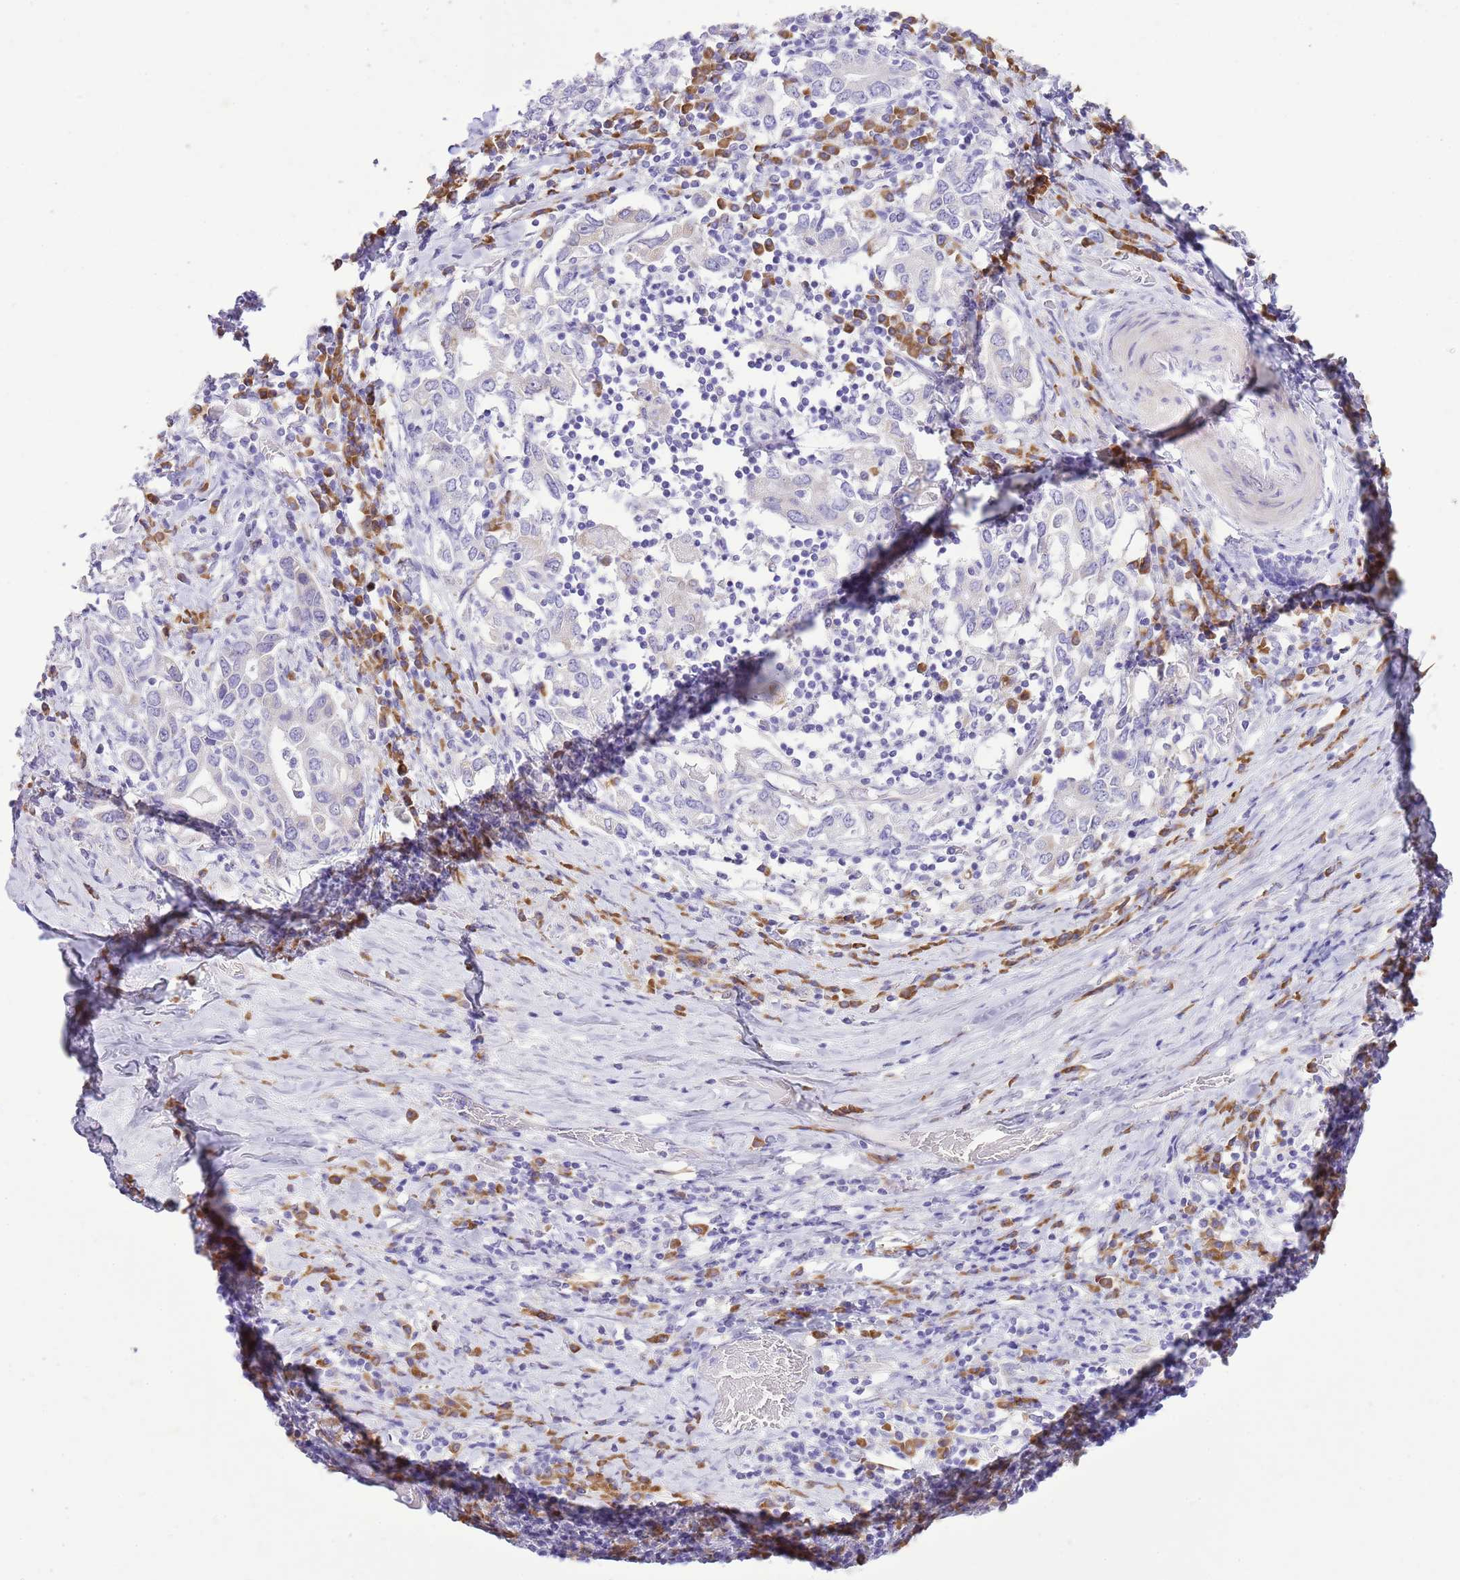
{"staining": {"intensity": "negative", "quantity": "none", "location": "none"}, "tissue": "stomach cancer", "cell_type": "Tumor cells", "image_type": "cancer", "snomed": [{"axis": "morphology", "description": "Adenocarcinoma, NOS"}, {"axis": "topography", "description": "Stomach, upper"}, {"axis": "topography", "description": "Stomach"}], "caption": "Histopathology image shows no protein expression in tumor cells of stomach cancer tissue.", "gene": "AAR2", "patient": {"sex": "male", "age": 62}}